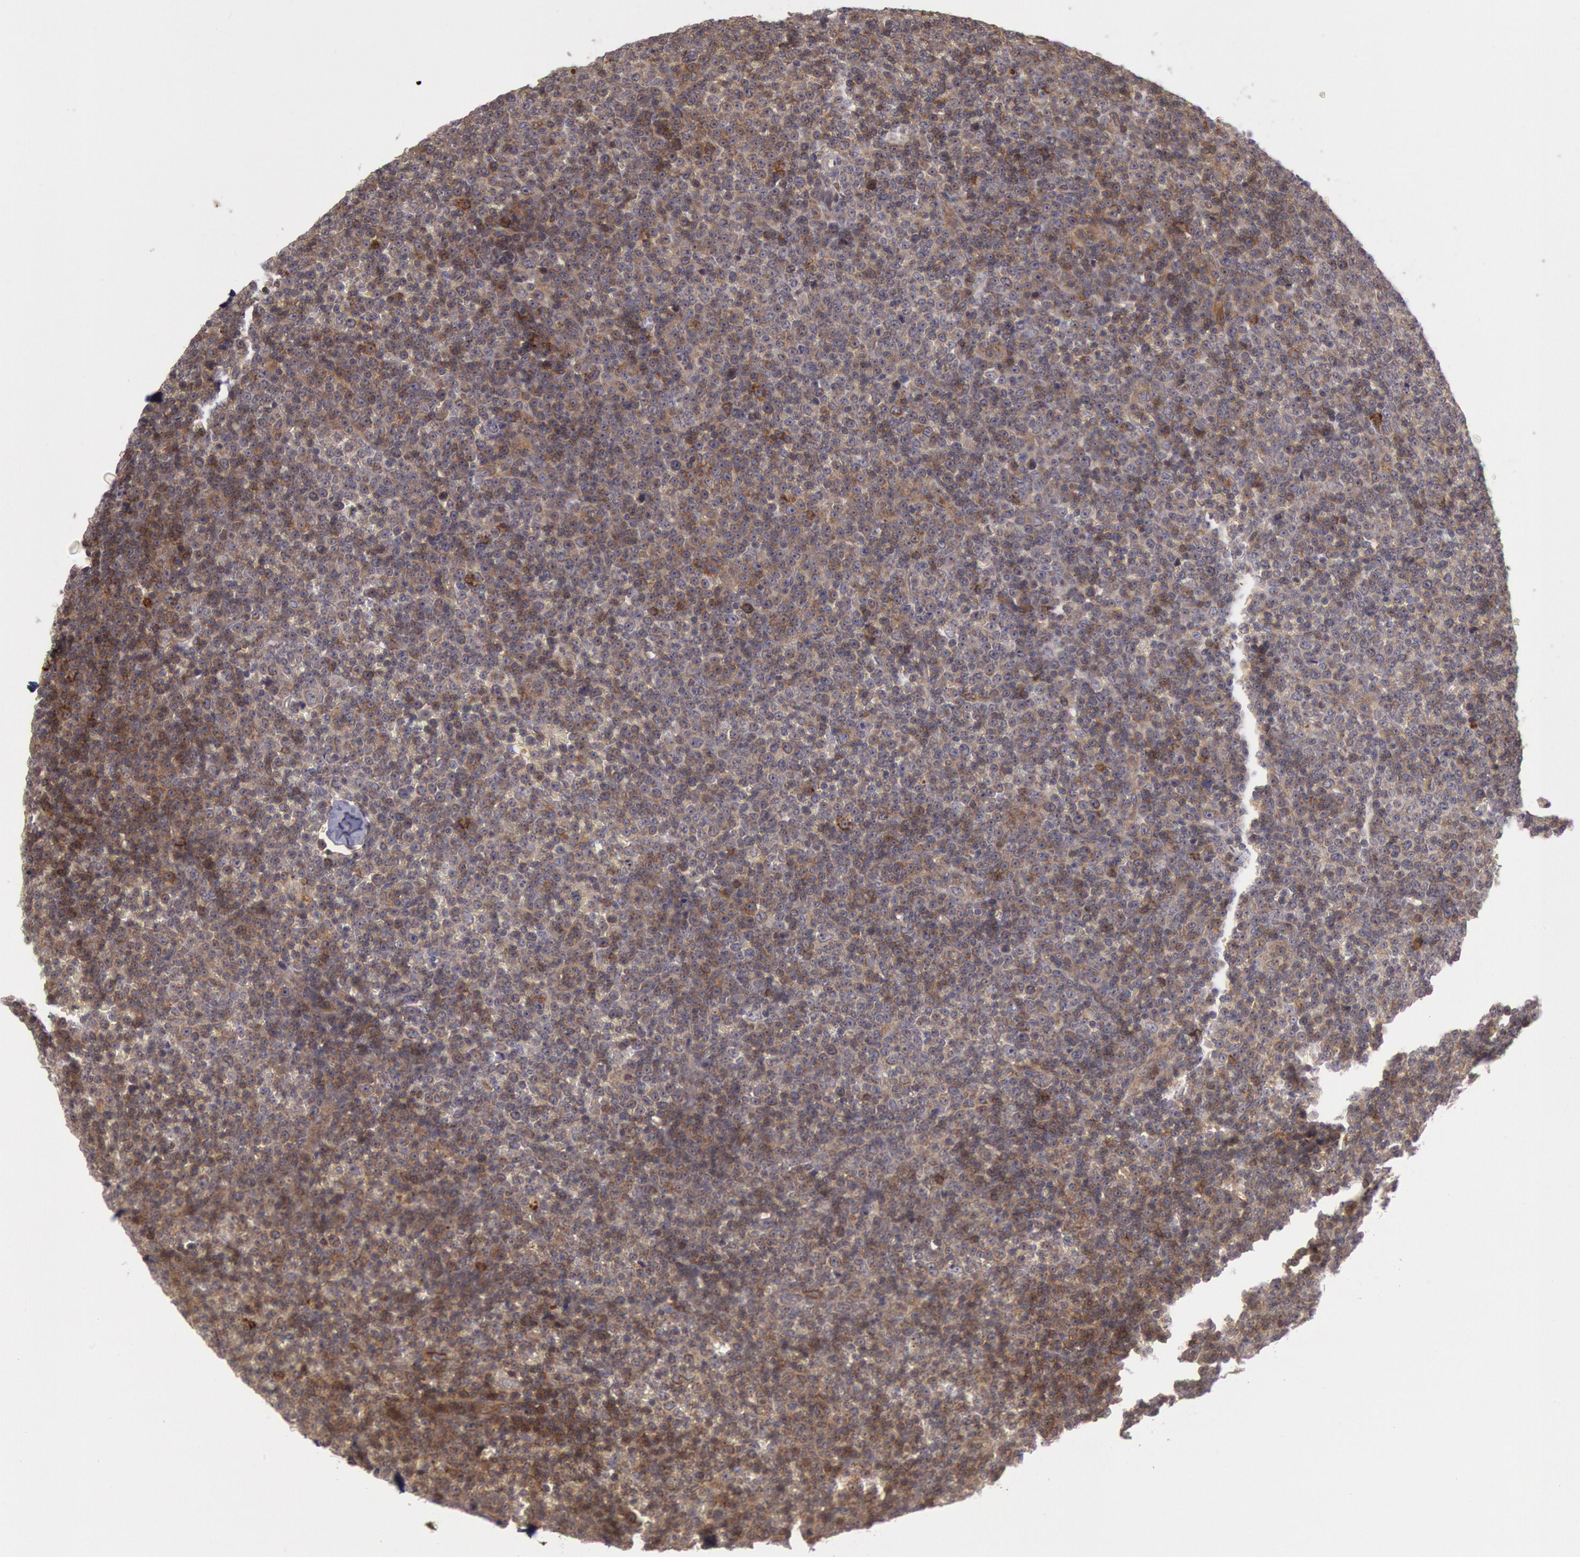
{"staining": {"intensity": "strong", "quantity": ">75%", "location": "cytoplasmic/membranous"}, "tissue": "lymphoma", "cell_type": "Tumor cells", "image_type": "cancer", "snomed": [{"axis": "morphology", "description": "Malignant lymphoma, non-Hodgkin's type, Low grade"}, {"axis": "topography", "description": "Lymph node"}], "caption": "Malignant lymphoma, non-Hodgkin's type (low-grade) stained with a brown dye reveals strong cytoplasmic/membranous positive staining in approximately >75% of tumor cells.", "gene": "TRIB2", "patient": {"sex": "male", "age": 50}}